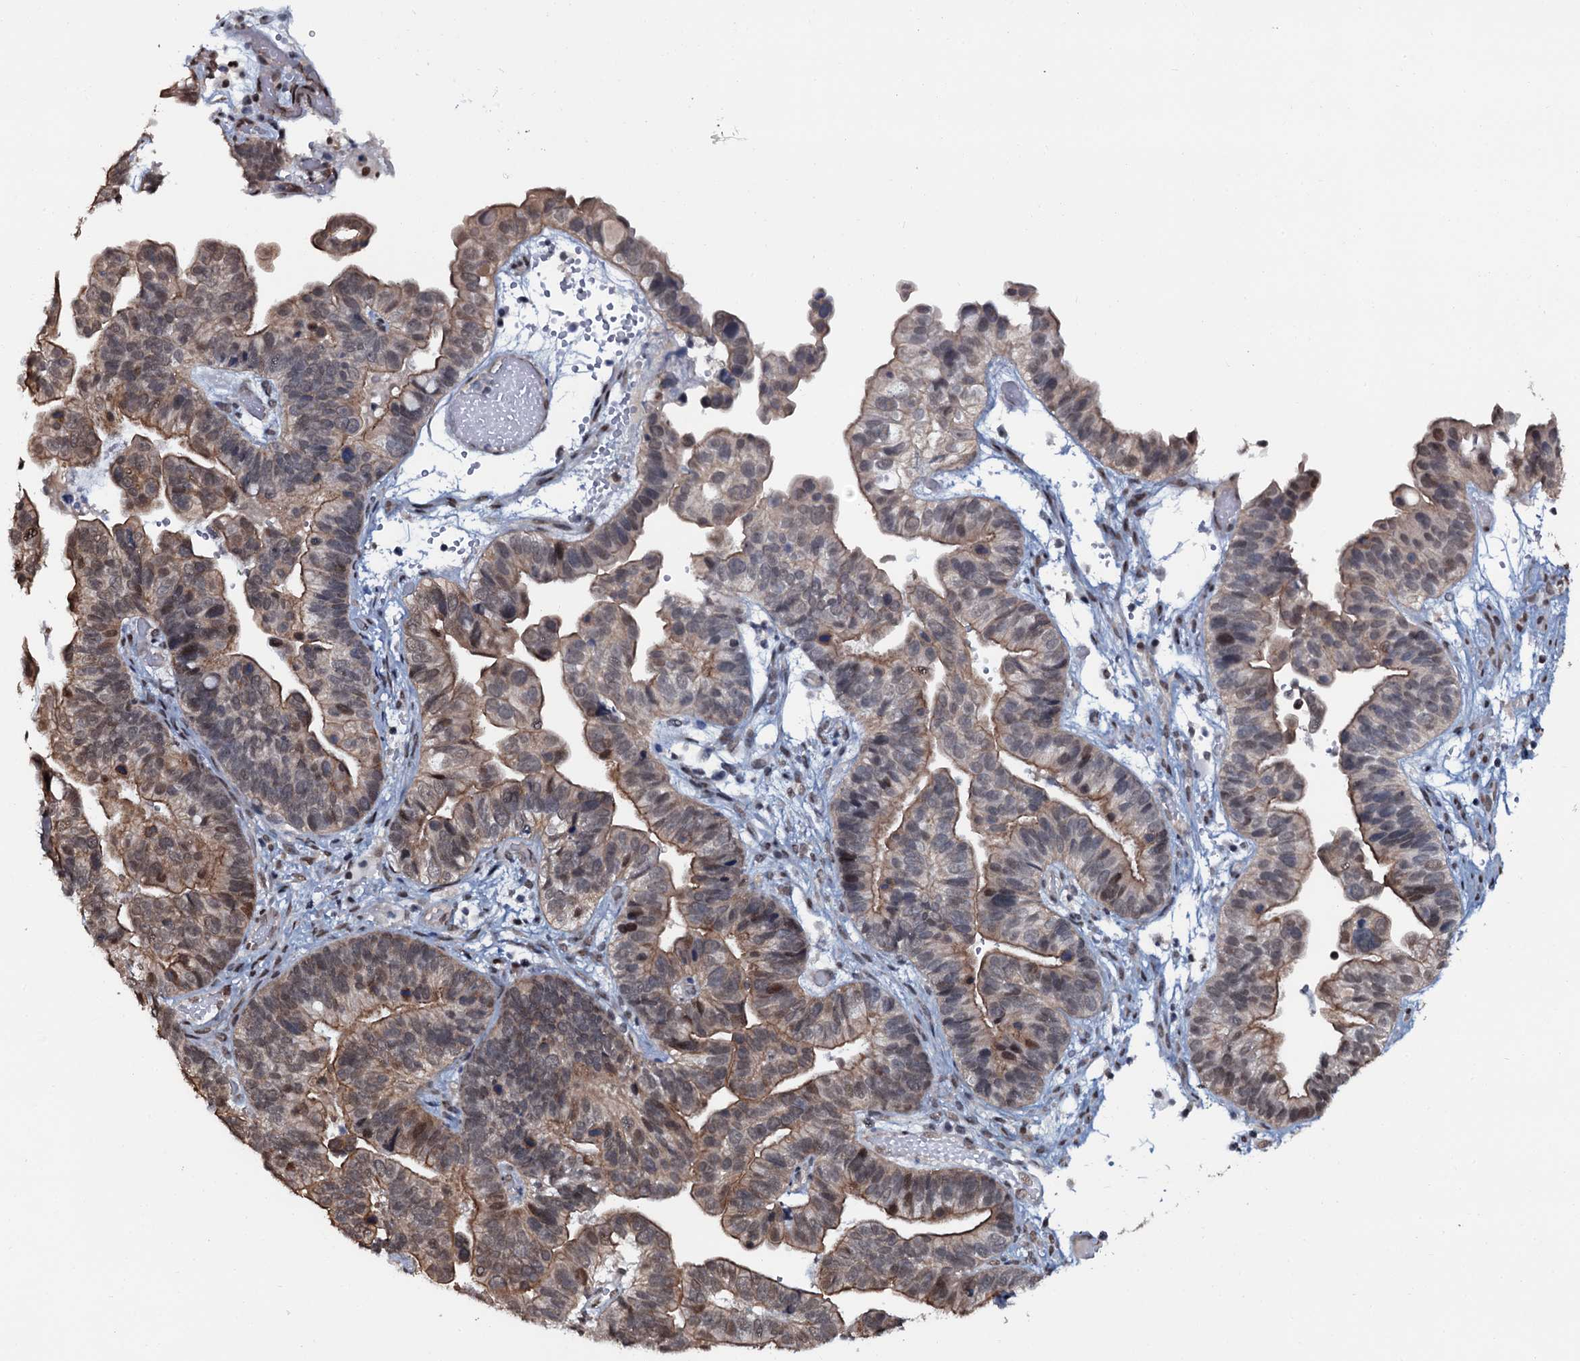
{"staining": {"intensity": "moderate", "quantity": "25%-75%", "location": "cytoplasmic/membranous,nuclear"}, "tissue": "ovarian cancer", "cell_type": "Tumor cells", "image_type": "cancer", "snomed": [{"axis": "morphology", "description": "Cystadenocarcinoma, serous, NOS"}, {"axis": "topography", "description": "Ovary"}], "caption": "Human serous cystadenocarcinoma (ovarian) stained with a protein marker demonstrates moderate staining in tumor cells.", "gene": "SH2D4B", "patient": {"sex": "female", "age": 56}}